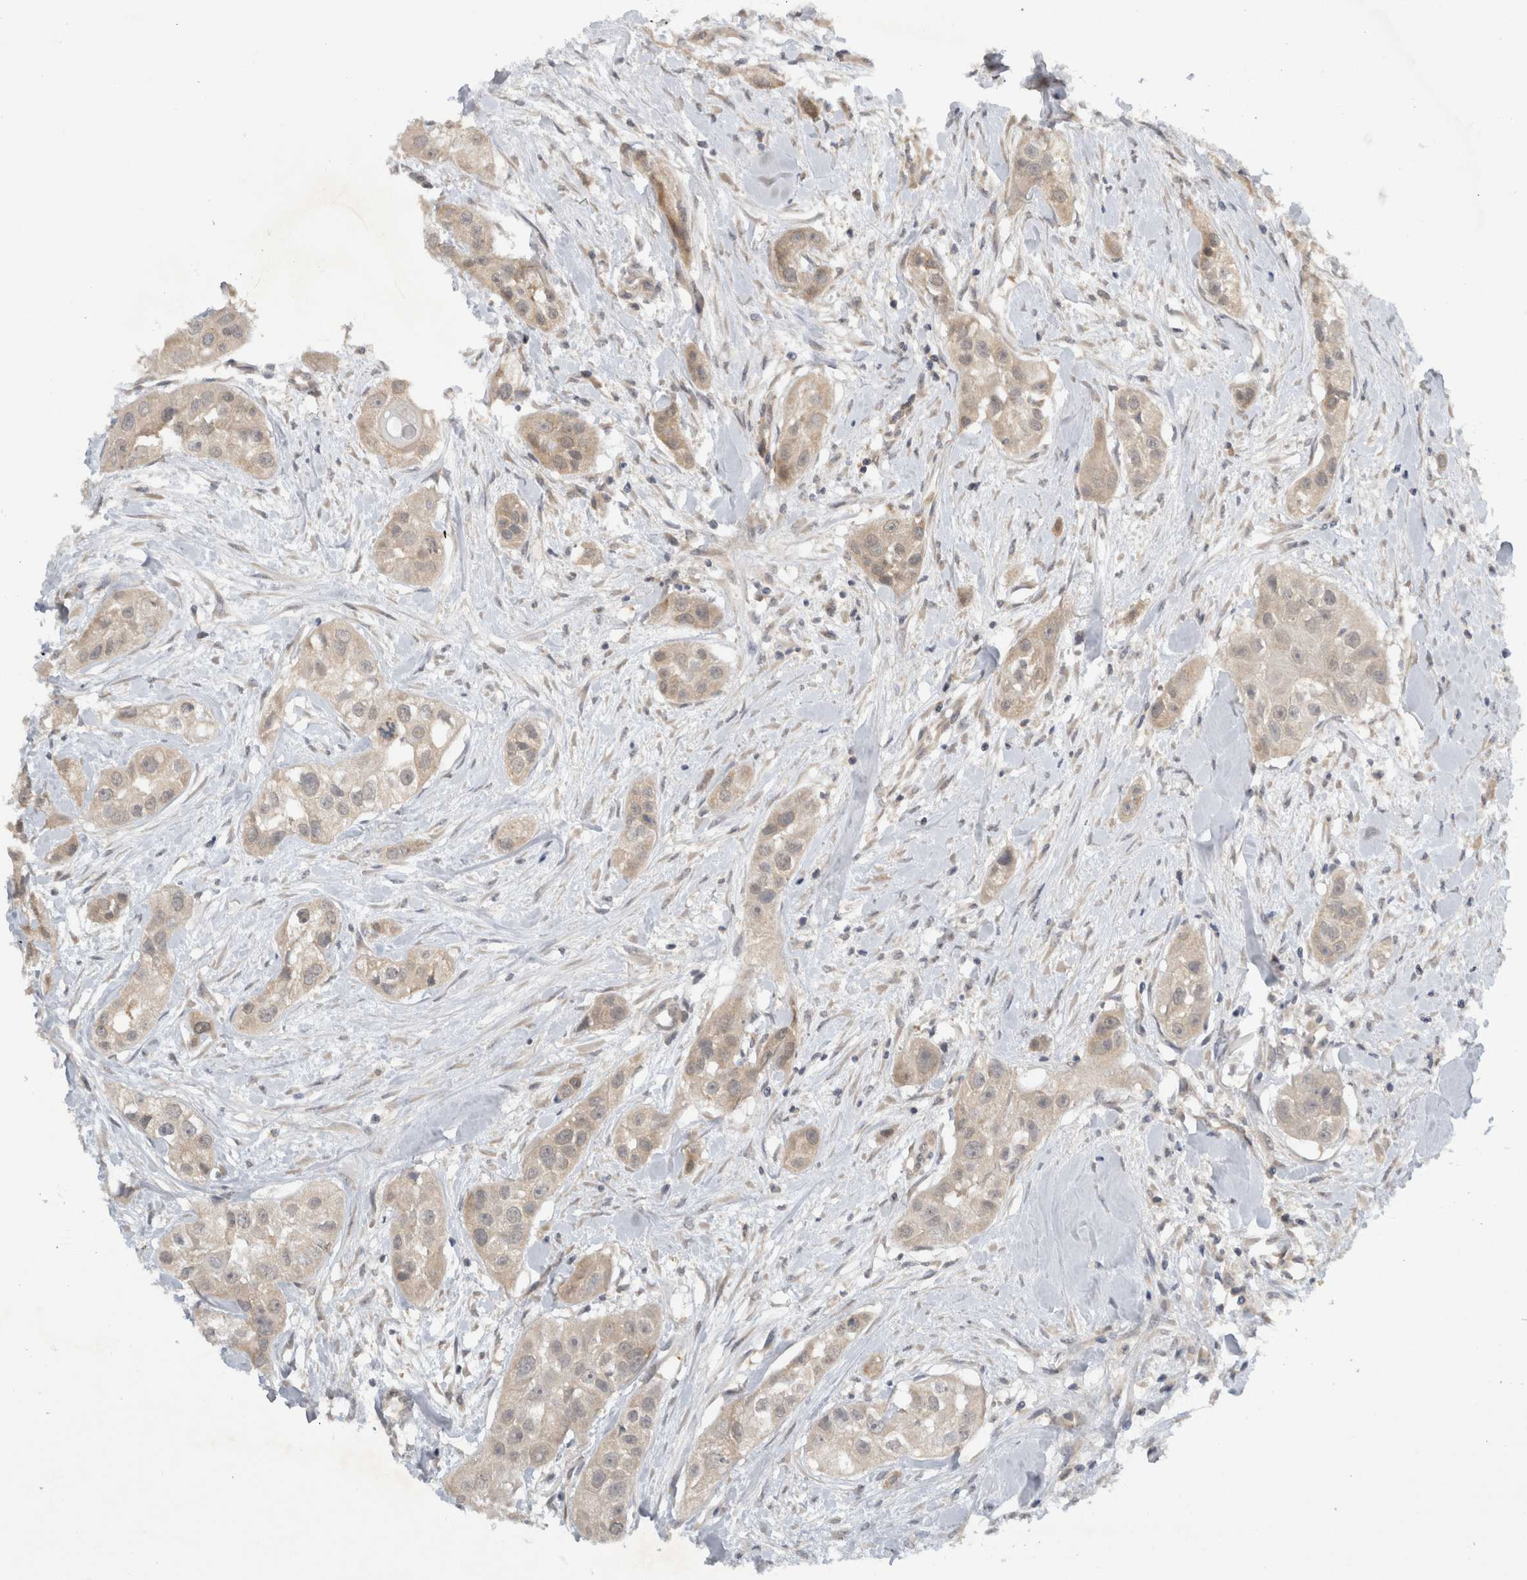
{"staining": {"intensity": "weak", "quantity": ">75%", "location": "cytoplasmic/membranous"}, "tissue": "head and neck cancer", "cell_type": "Tumor cells", "image_type": "cancer", "snomed": [{"axis": "morphology", "description": "Normal tissue, NOS"}, {"axis": "morphology", "description": "Squamous cell carcinoma, NOS"}, {"axis": "topography", "description": "Skeletal muscle"}, {"axis": "topography", "description": "Head-Neck"}], "caption": "A low amount of weak cytoplasmic/membranous expression is seen in about >75% of tumor cells in head and neck cancer (squamous cell carcinoma) tissue.", "gene": "AASDHPPT", "patient": {"sex": "male", "age": 51}}